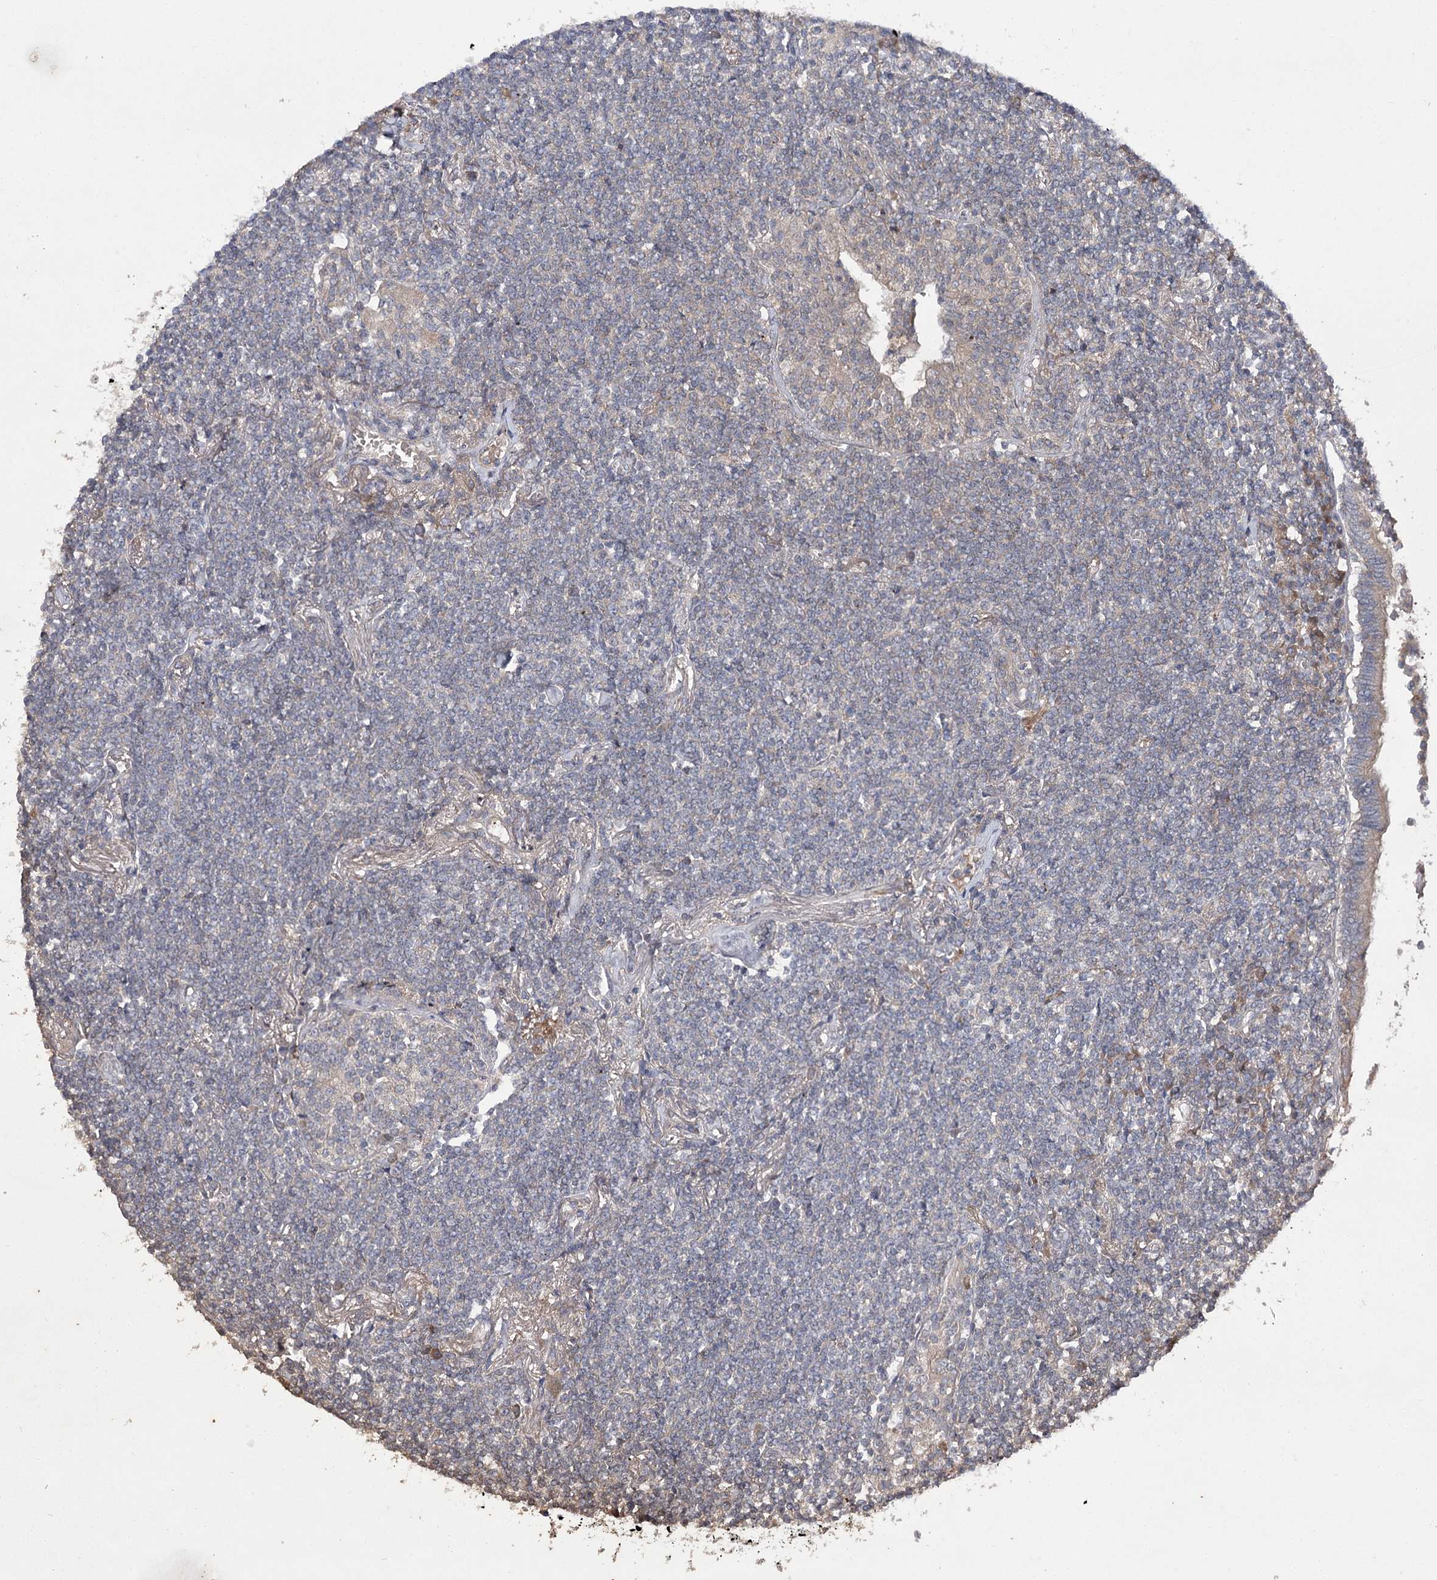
{"staining": {"intensity": "negative", "quantity": "none", "location": "none"}, "tissue": "lymphoma", "cell_type": "Tumor cells", "image_type": "cancer", "snomed": [{"axis": "morphology", "description": "Malignant lymphoma, non-Hodgkin's type, Low grade"}, {"axis": "topography", "description": "Lung"}], "caption": "The image shows no staining of tumor cells in malignant lymphoma, non-Hodgkin's type (low-grade).", "gene": "BCR", "patient": {"sex": "female", "age": 71}}